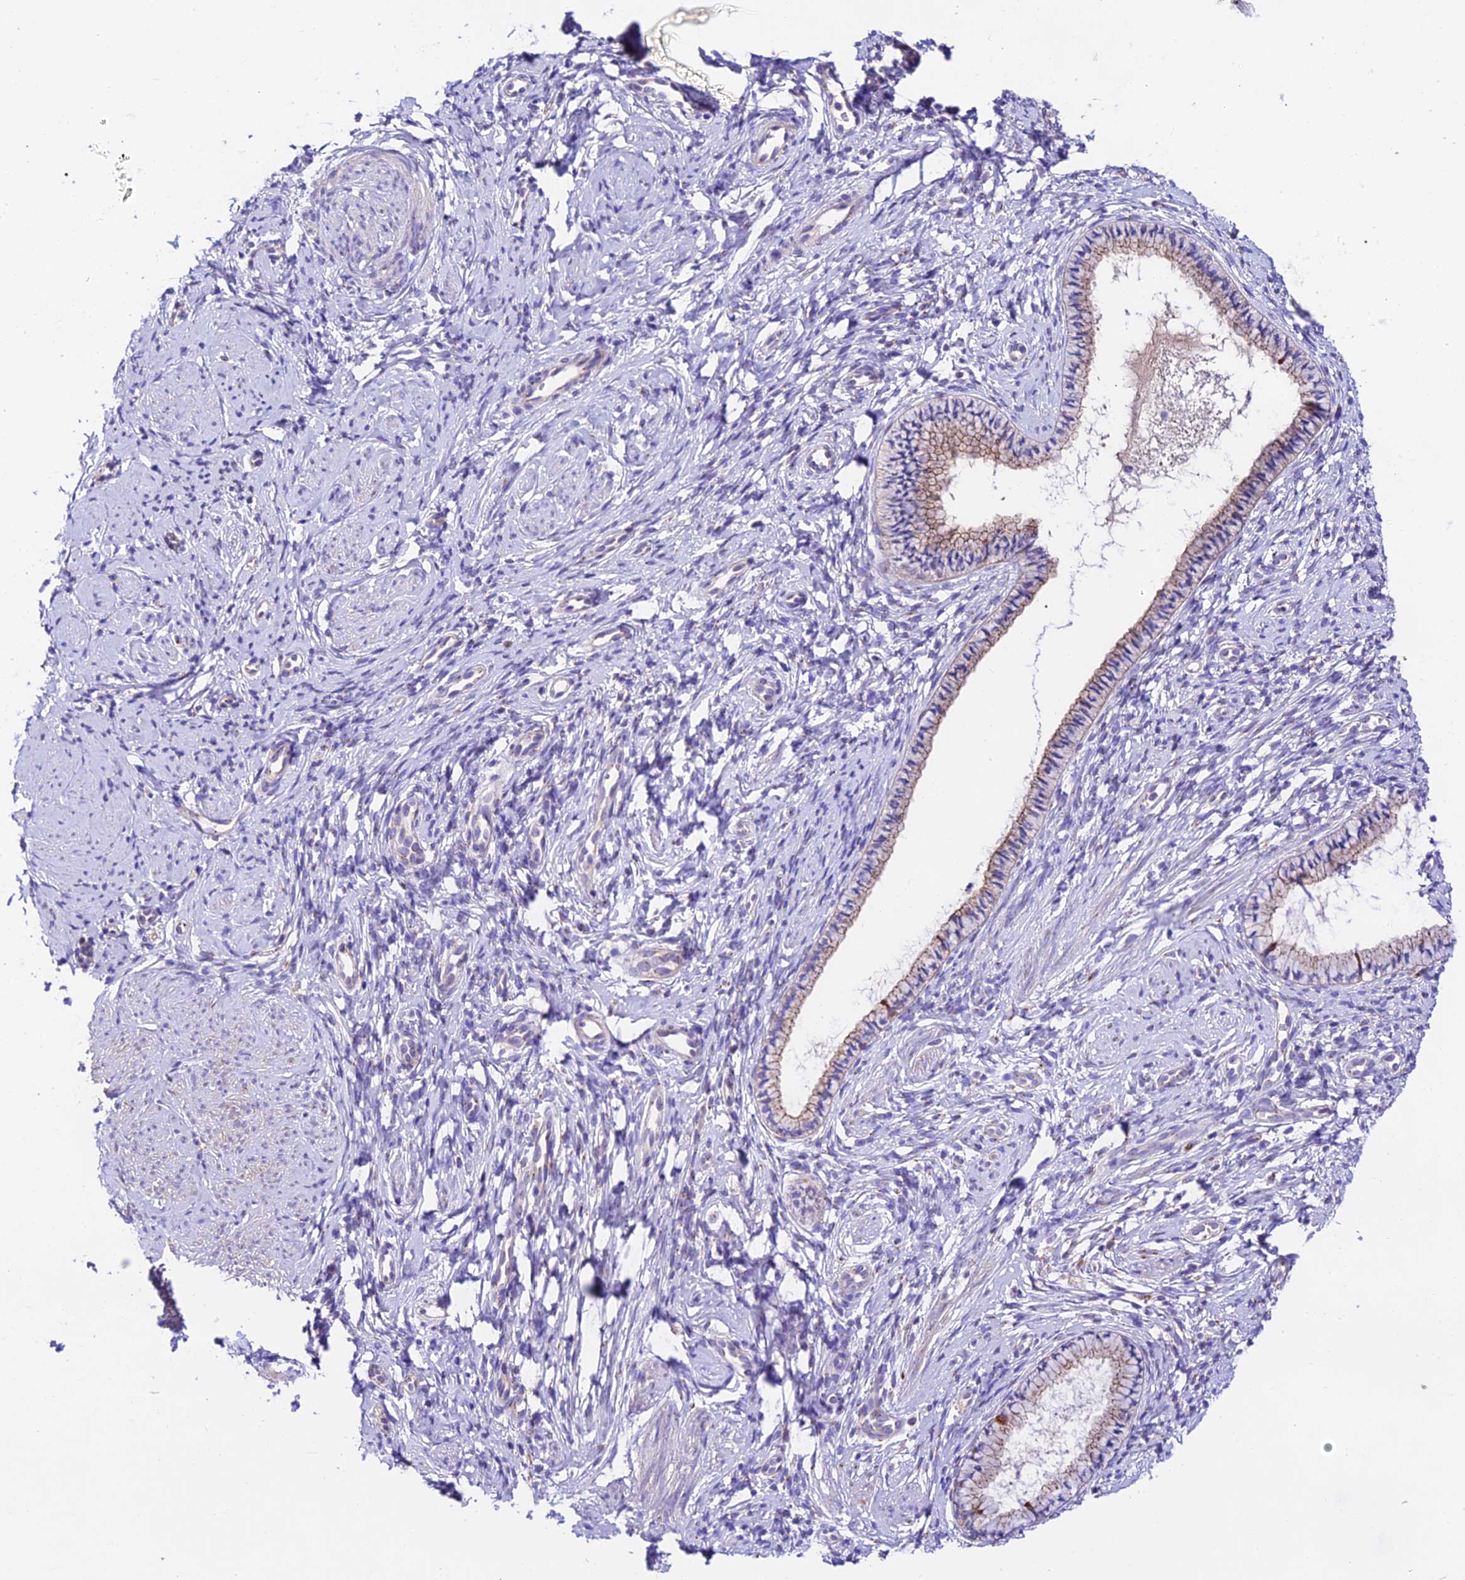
{"staining": {"intensity": "weak", "quantity": "25%-75%", "location": "cytoplasmic/membranous"}, "tissue": "cervix", "cell_type": "Glandular cells", "image_type": "normal", "snomed": [{"axis": "morphology", "description": "Normal tissue, NOS"}, {"axis": "topography", "description": "Cervix"}], "caption": "The photomicrograph exhibits staining of unremarkable cervix, revealing weak cytoplasmic/membranous protein positivity (brown color) within glandular cells.", "gene": "LACTB2", "patient": {"sex": "female", "age": 57}}